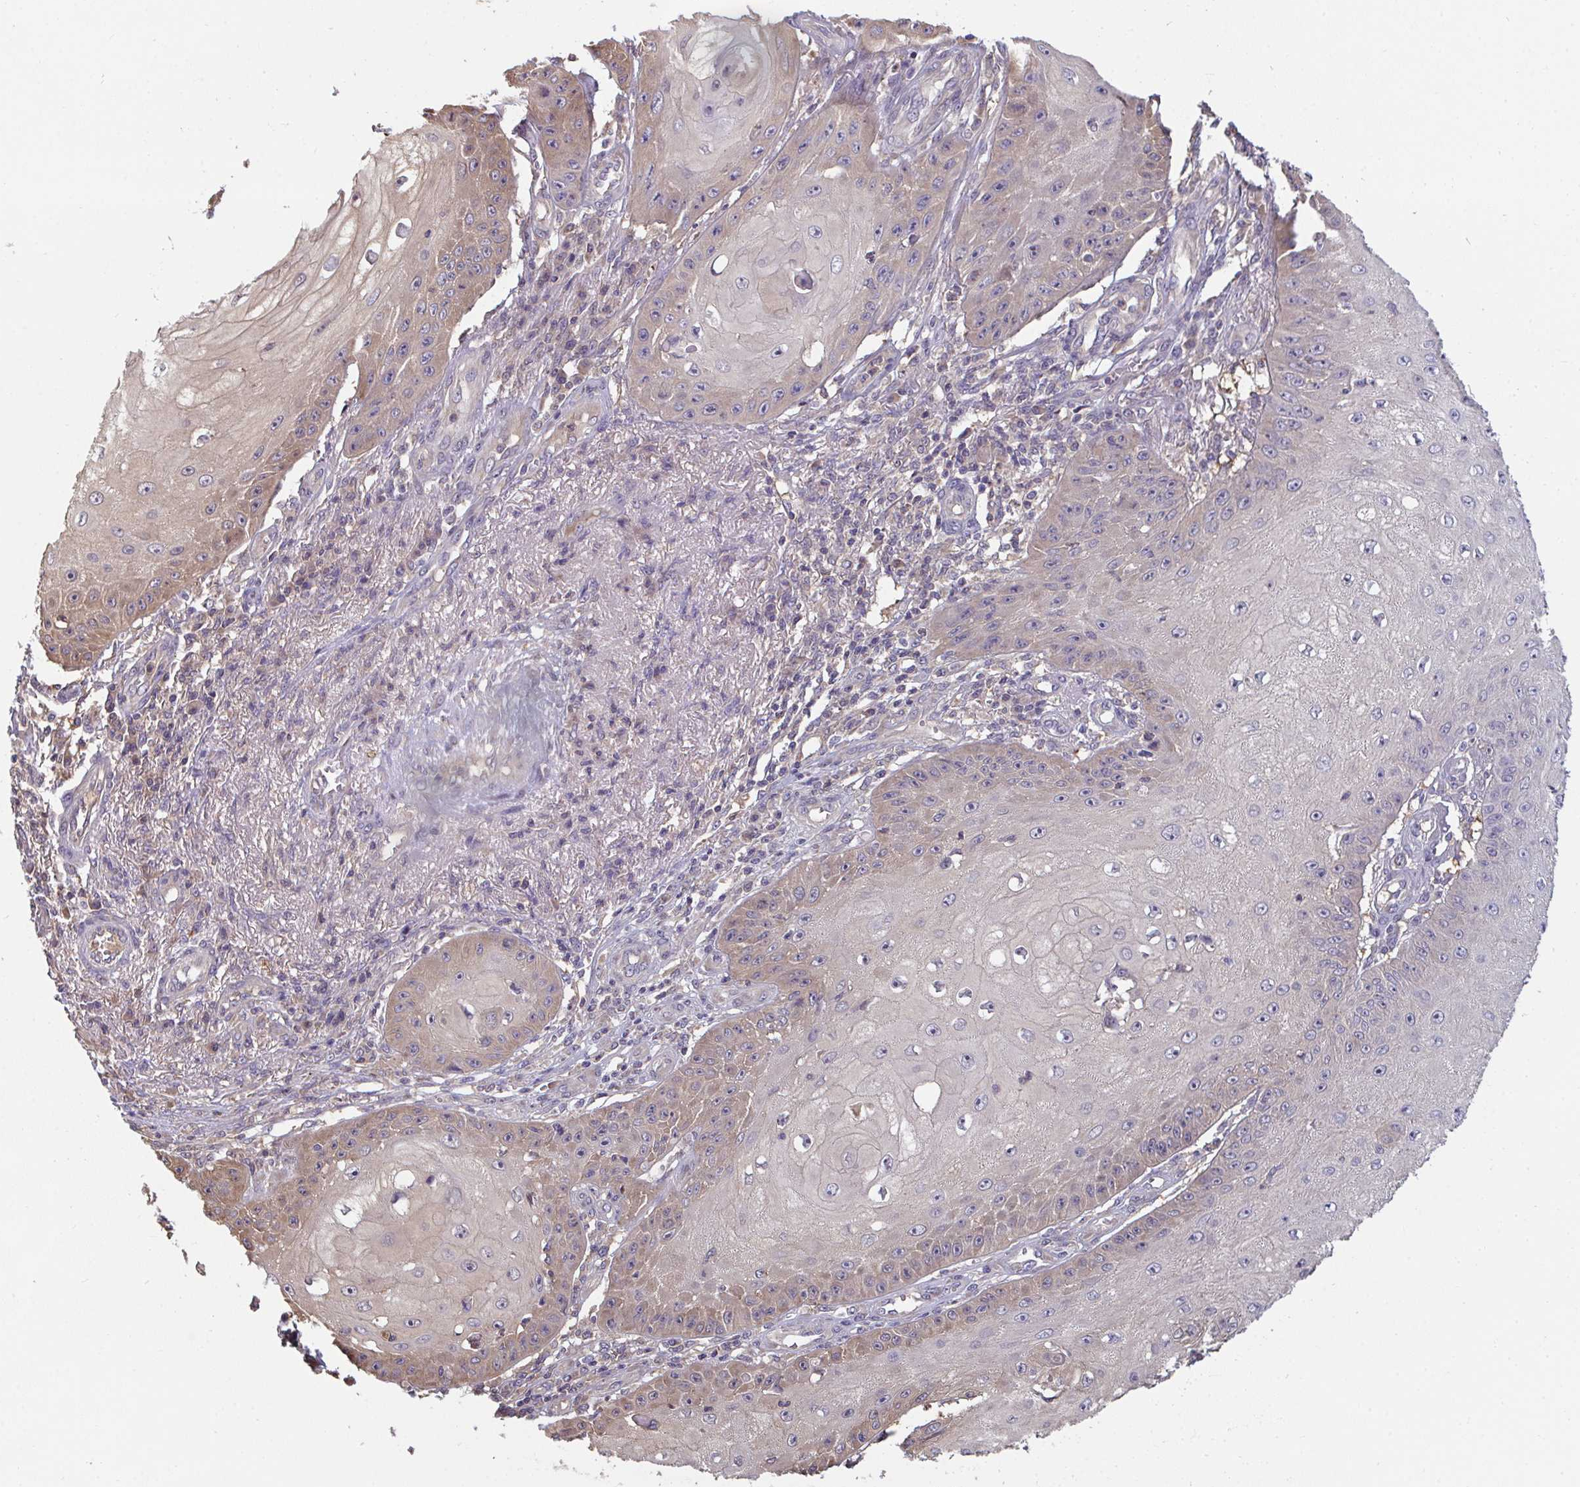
{"staining": {"intensity": "moderate", "quantity": "25%-75%", "location": "cytoplasmic/membranous"}, "tissue": "skin cancer", "cell_type": "Tumor cells", "image_type": "cancer", "snomed": [{"axis": "morphology", "description": "Squamous cell carcinoma, NOS"}, {"axis": "topography", "description": "Skin"}], "caption": "The immunohistochemical stain shows moderate cytoplasmic/membranous positivity in tumor cells of skin cancer (squamous cell carcinoma) tissue.", "gene": "TTC9C", "patient": {"sex": "male", "age": 70}}